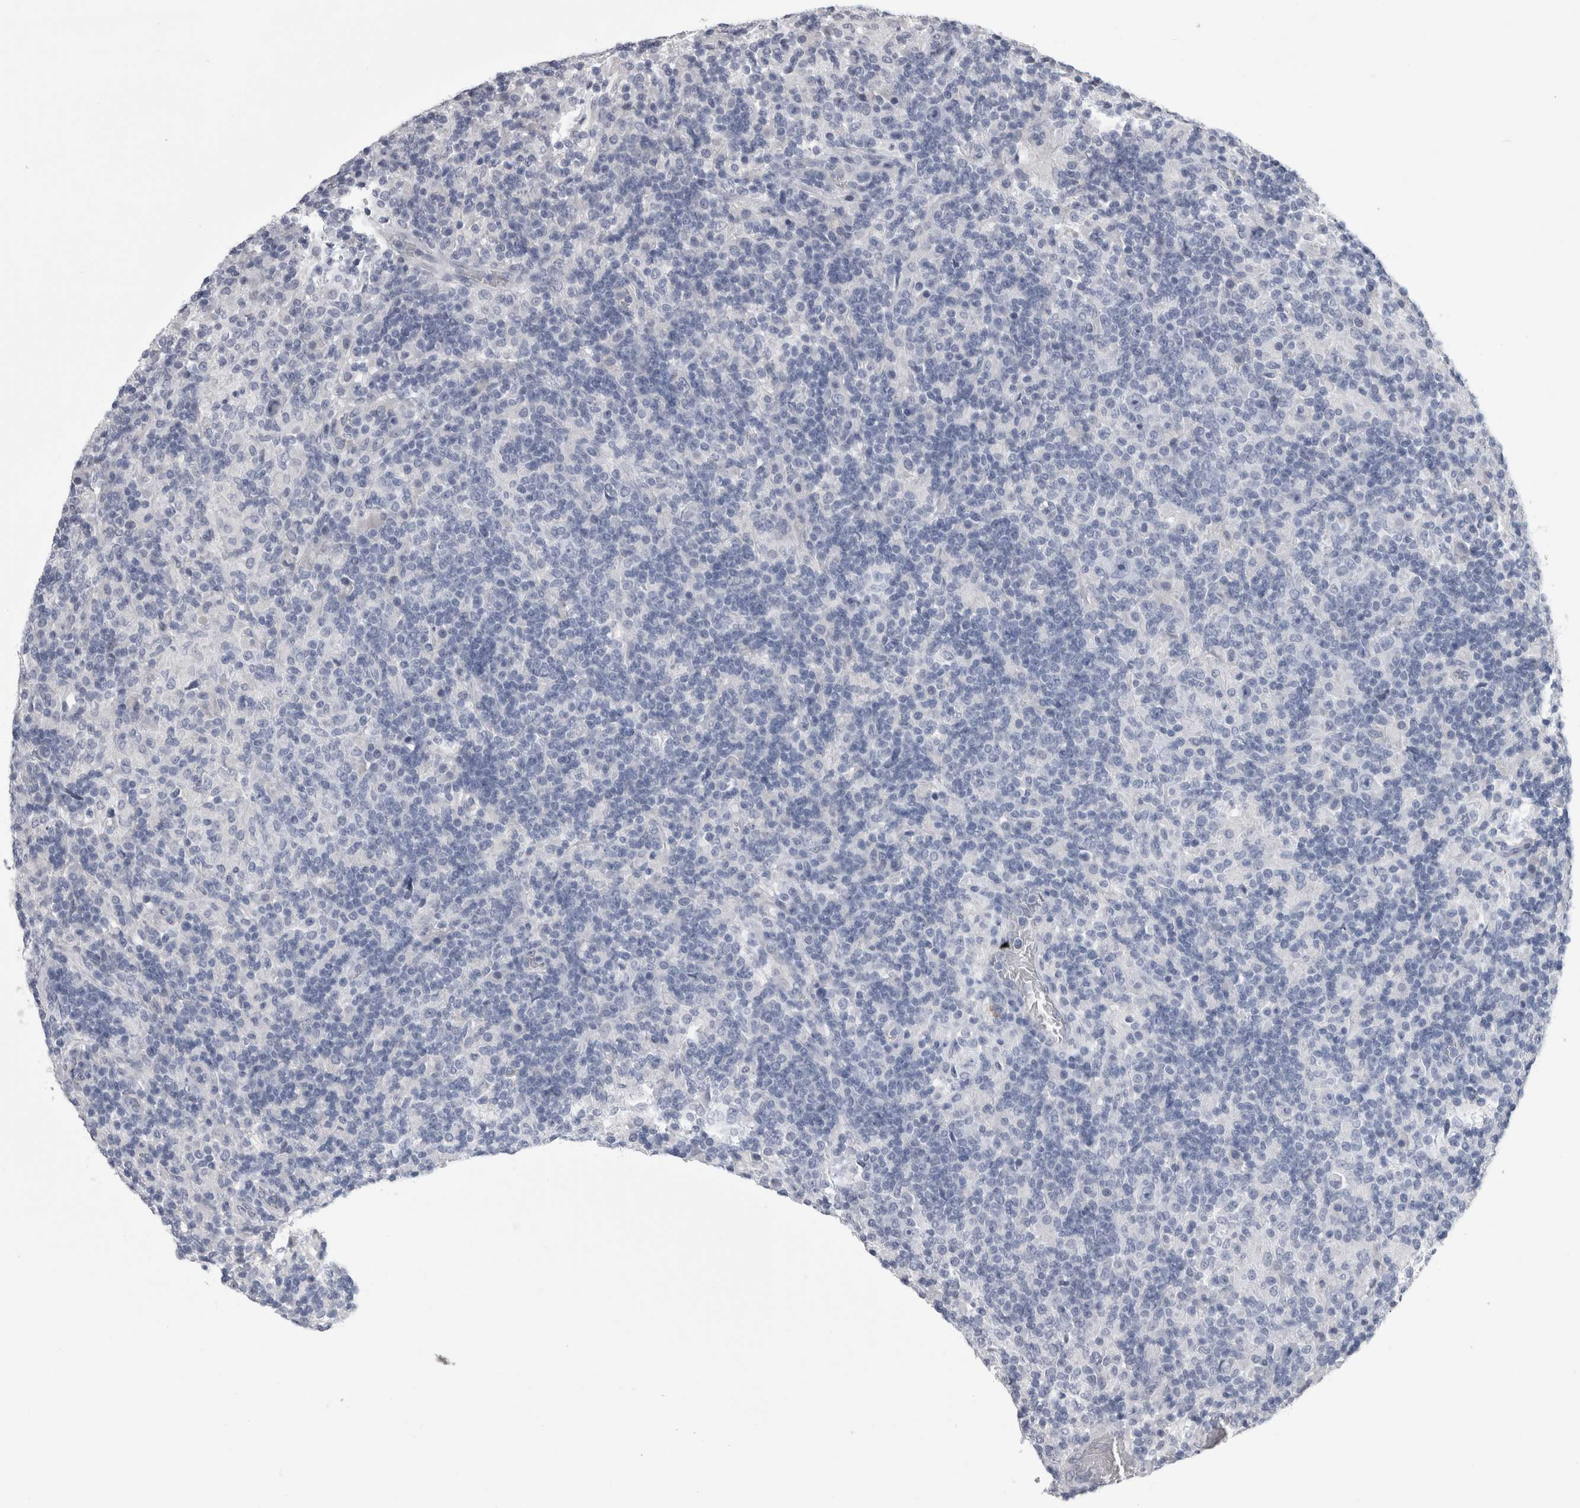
{"staining": {"intensity": "negative", "quantity": "none", "location": "none"}, "tissue": "lymphoma", "cell_type": "Tumor cells", "image_type": "cancer", "snomed": [{"axis": "morphology", "description": "Hodgkin's disease, NOS"}, {"axis": "topography", "description": "Lymph node"}], "caption": "High magnification brightfield microscopy of Hodgkin's disease stained with DAB (3,3'-diaminobenzidine) (brown) and counterstained with hematoxylin (blue): tumor cells show no significant positivity.", "gene": "AFMID", "patient": {"sex": "male", "age": 70}}